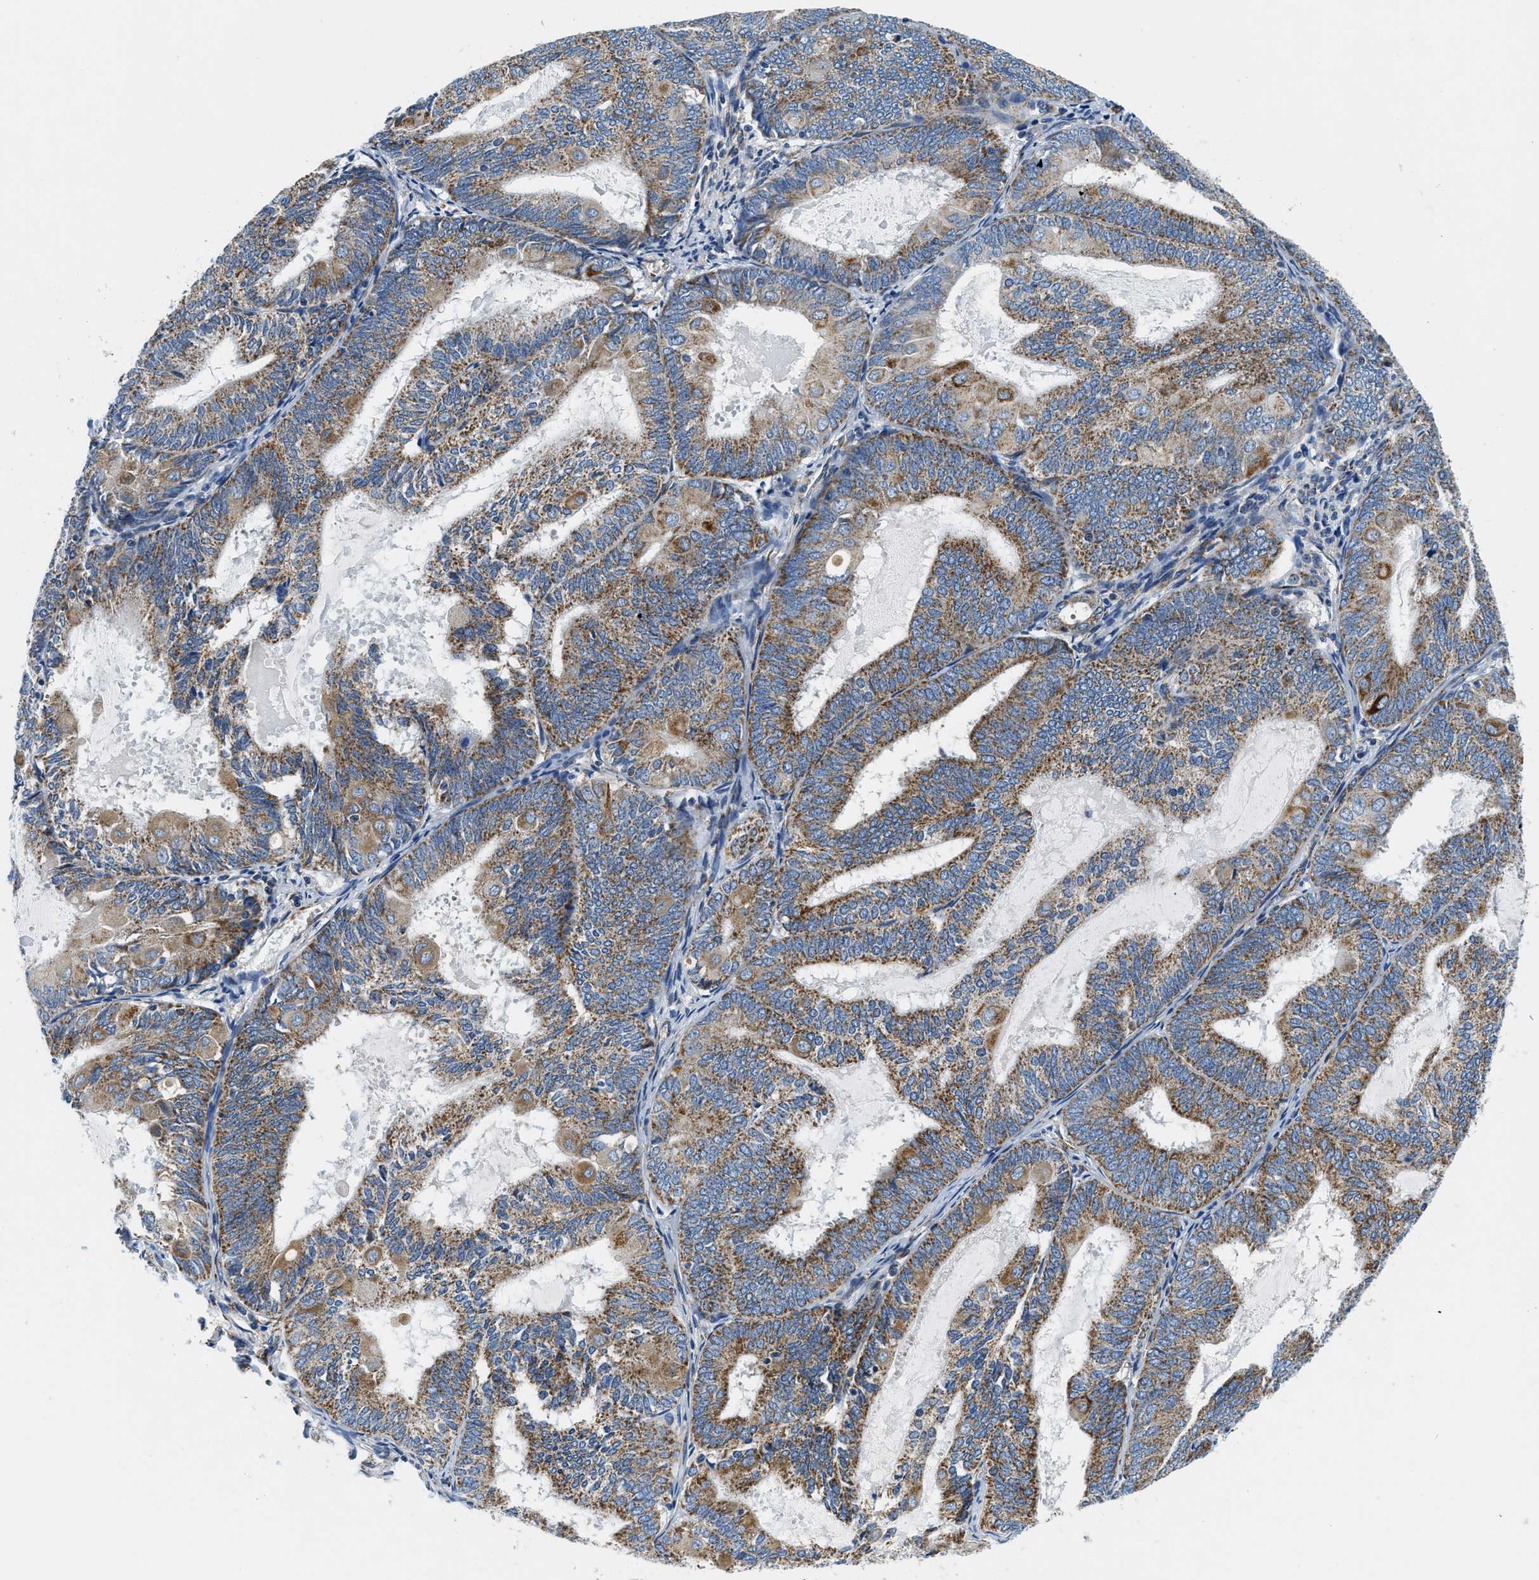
{"staining": {"intensity": "moderate", "quantity": ">75%", "location": "cytoplasmic/membranous"}, "tissue": "endometrial cancer", "cell_type": "Tumor cells", "image_type": "cancer", "snomed": [{"axis": "morphology", "description": "Adenocarcinoma, NOS"}, {"axis": "topography", "description": "Endometrium"}], "caption": "This is an image of IHC staining of endometrial cancer, which shows moderate staining in the cytoplasmic/membranous of tumor cells.", "gene": "SAMD4B", "patient": {"sex": "female", "age": 81}}